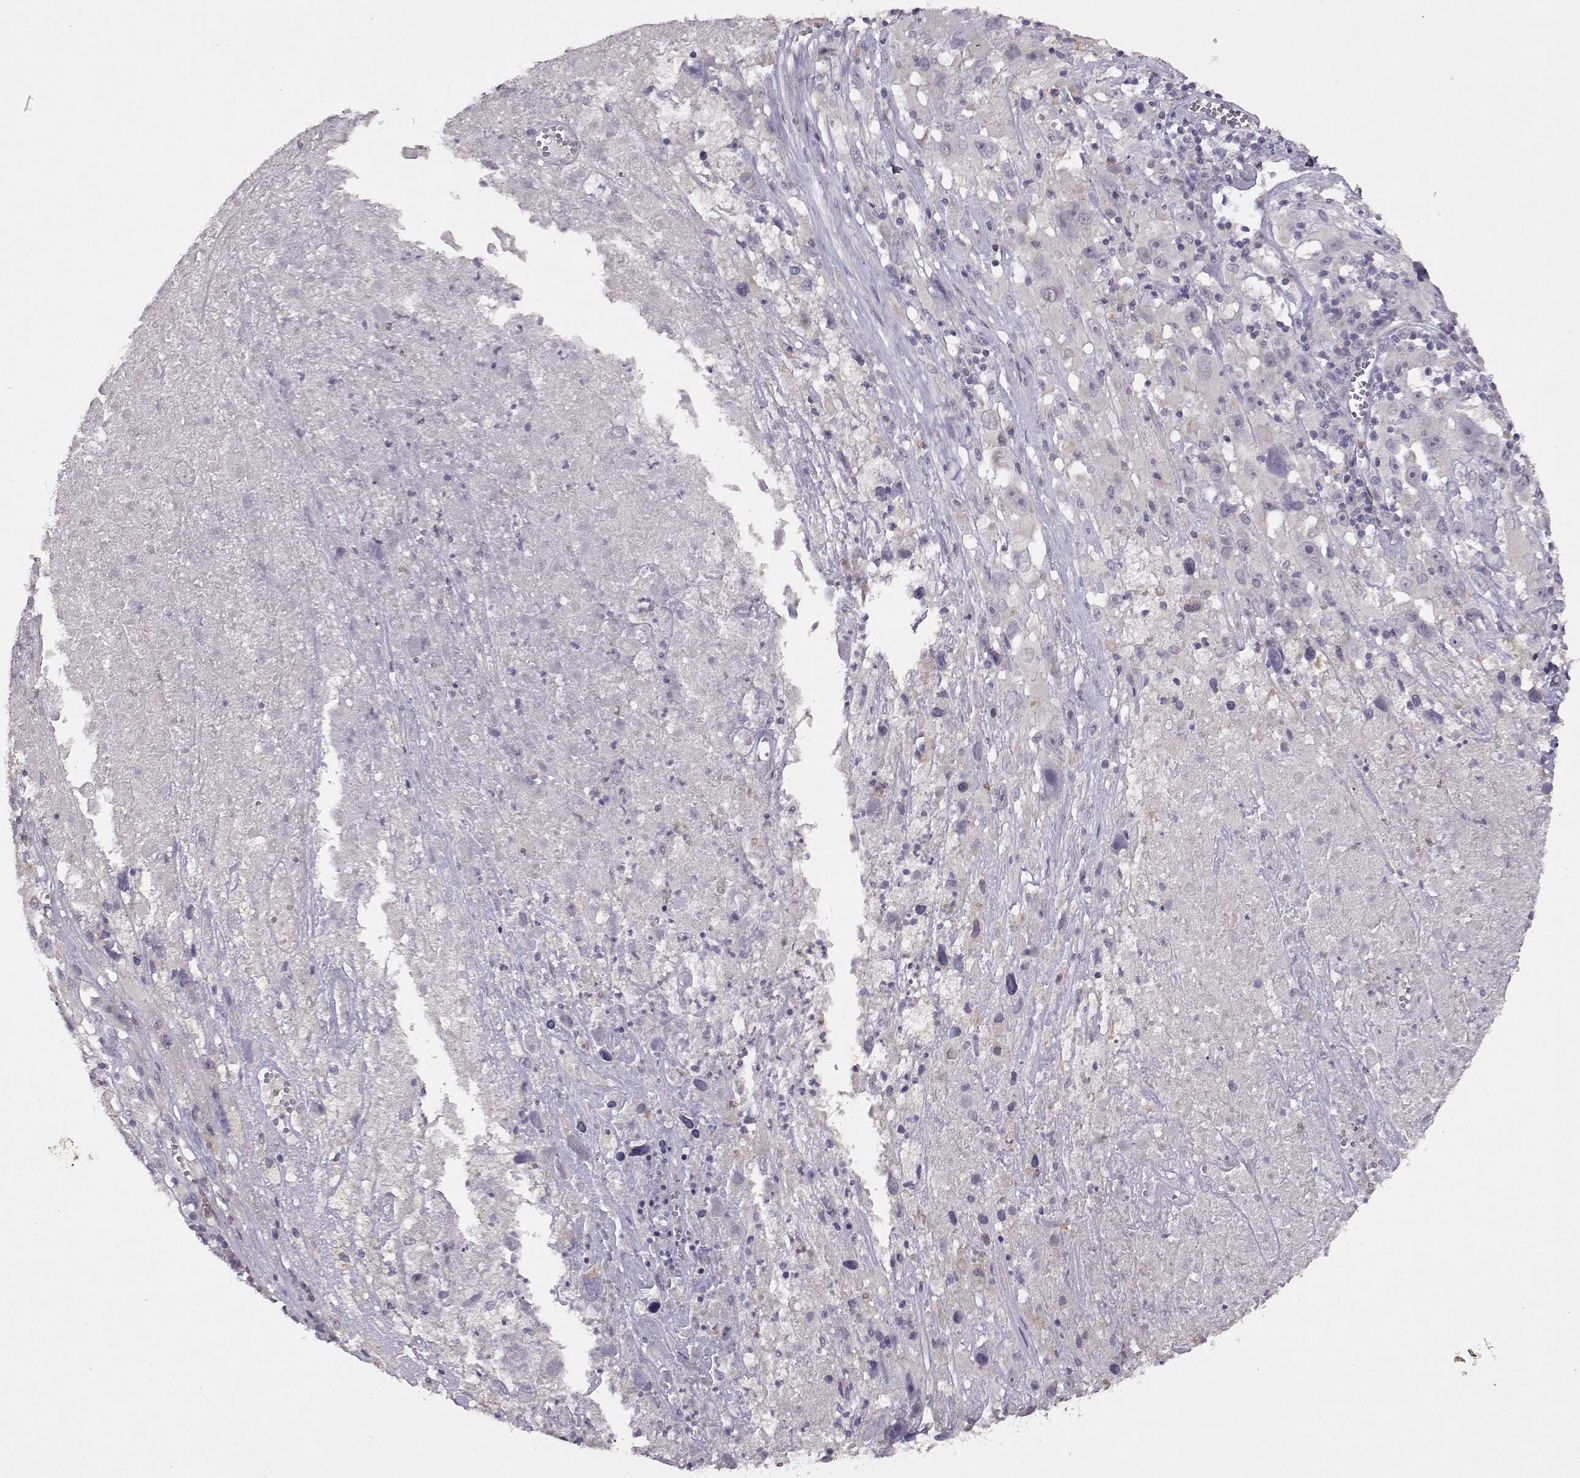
{"staining": {"intensity": "negative", "quantity": "none", "location": "none"}, "tissue": "melanoma", "cell_type": "Tumor cells", "image_type": "cancer", "snomed": [{"axis": "morphology", "description": "Malignant melanoma, Metastatic site"}, {"axis": "topography", "description": "Lymph node"}], "caption": "Image shows no significant protein positivity in tumor cells of melanoma.", "gene": "BMX", "patient": {"sex": "male", "age": 50}}